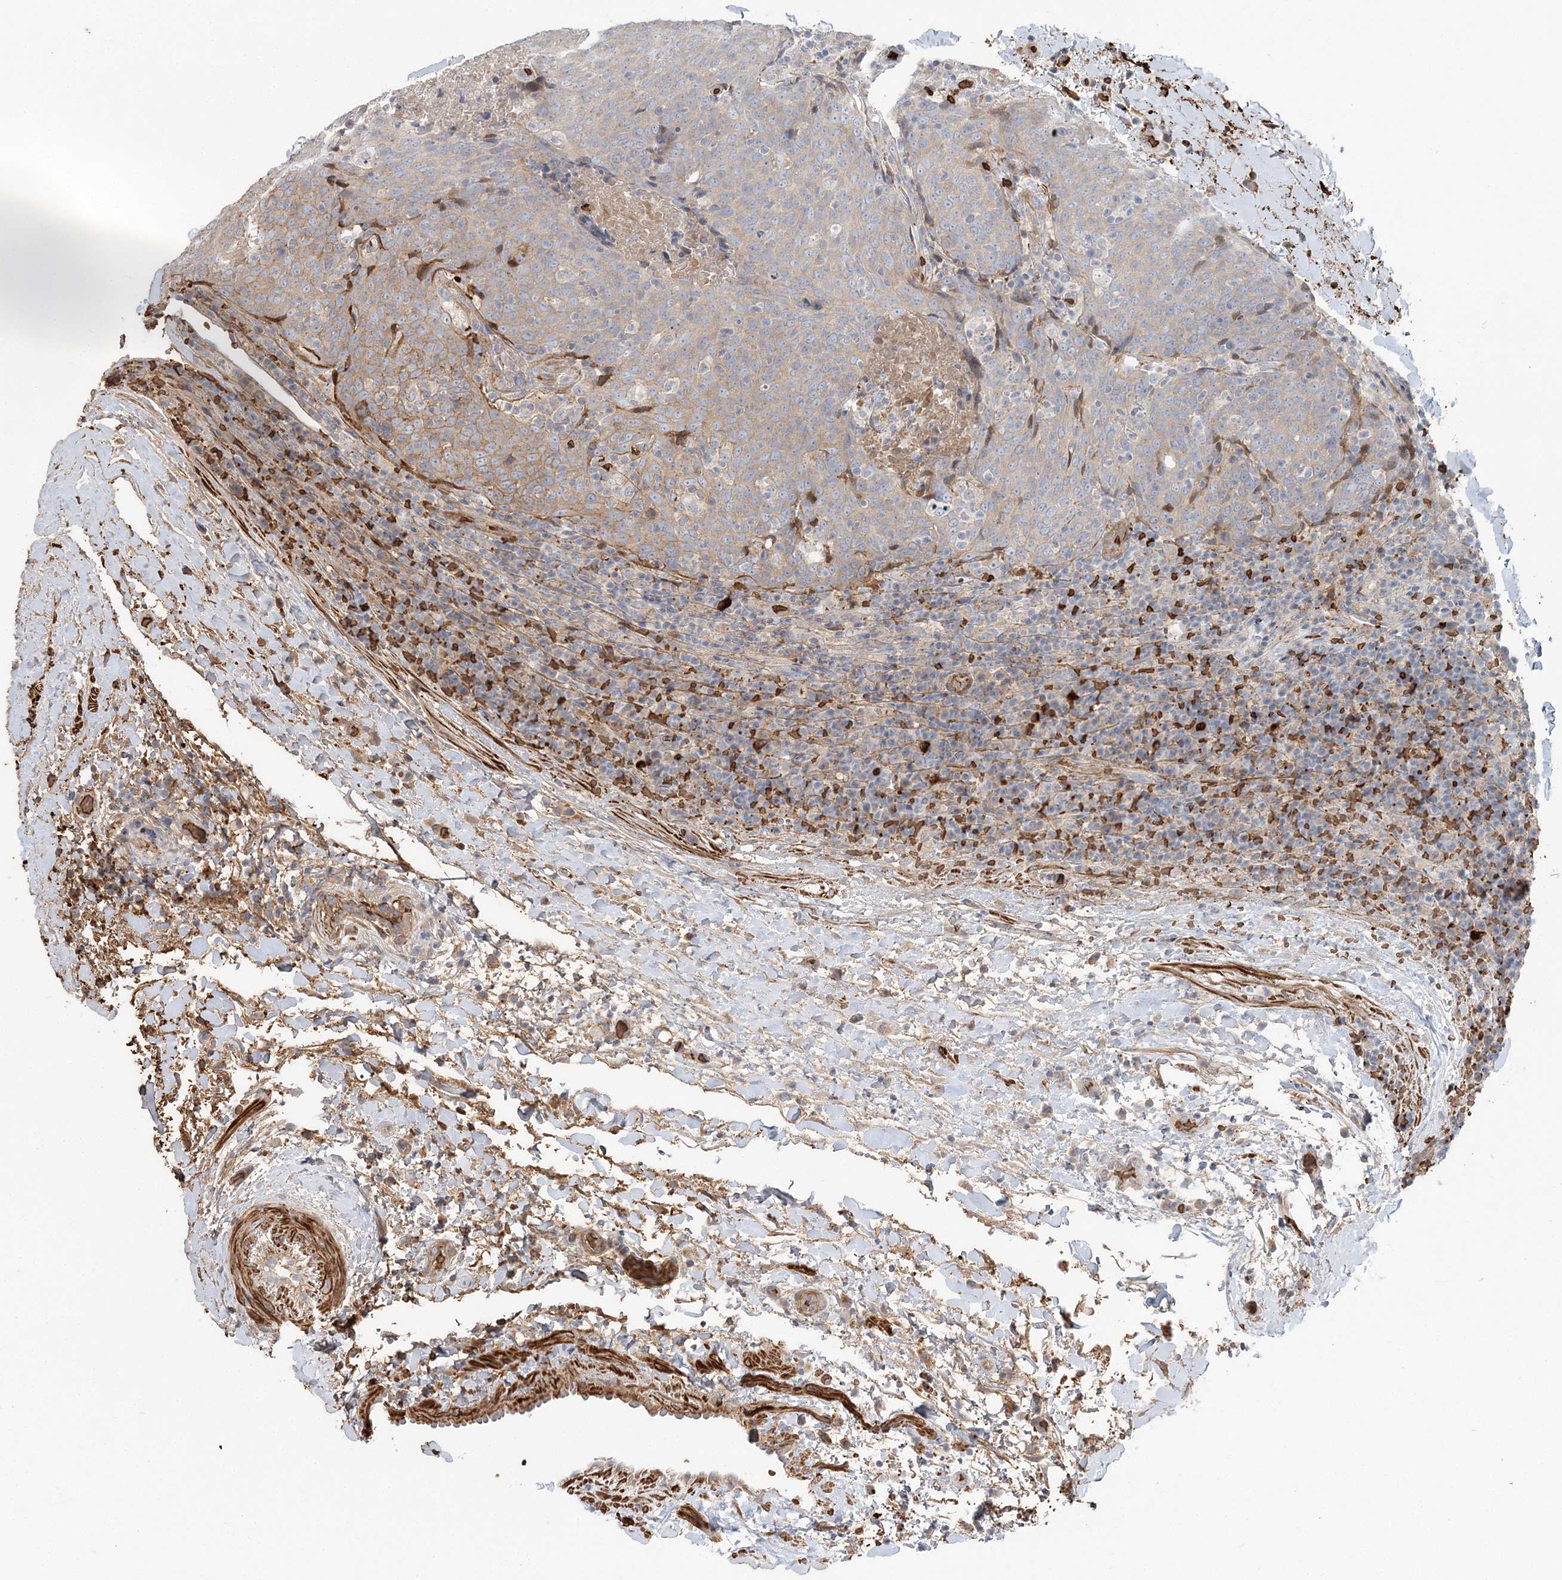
{"staining": {"intensity": "weak", "quantity": "<25%", "location": "cytoplasmic/membranous"}, "tissue": "head and neck cancer", "cell_type": "Tumor cells", "image_type": "cancer", "snomed": [{"axis": "morphology", "description": "Squamous cell carcinoma, NOS"}, {"axis": "morphology", "description": "Squamous cell carcinoma, metastatic, NOS"}, {"axis": "topography", "description": "Lymph node"}, {"axis": "topography", "description": "Head-Neck"}], "caption": "Micrograph shows no protein expression in tumor cells of head and neck metastatic squamous cell carcinoma tissue.", "gene": "SERINC1", "patient": {"sex": "male", "age": 62}}